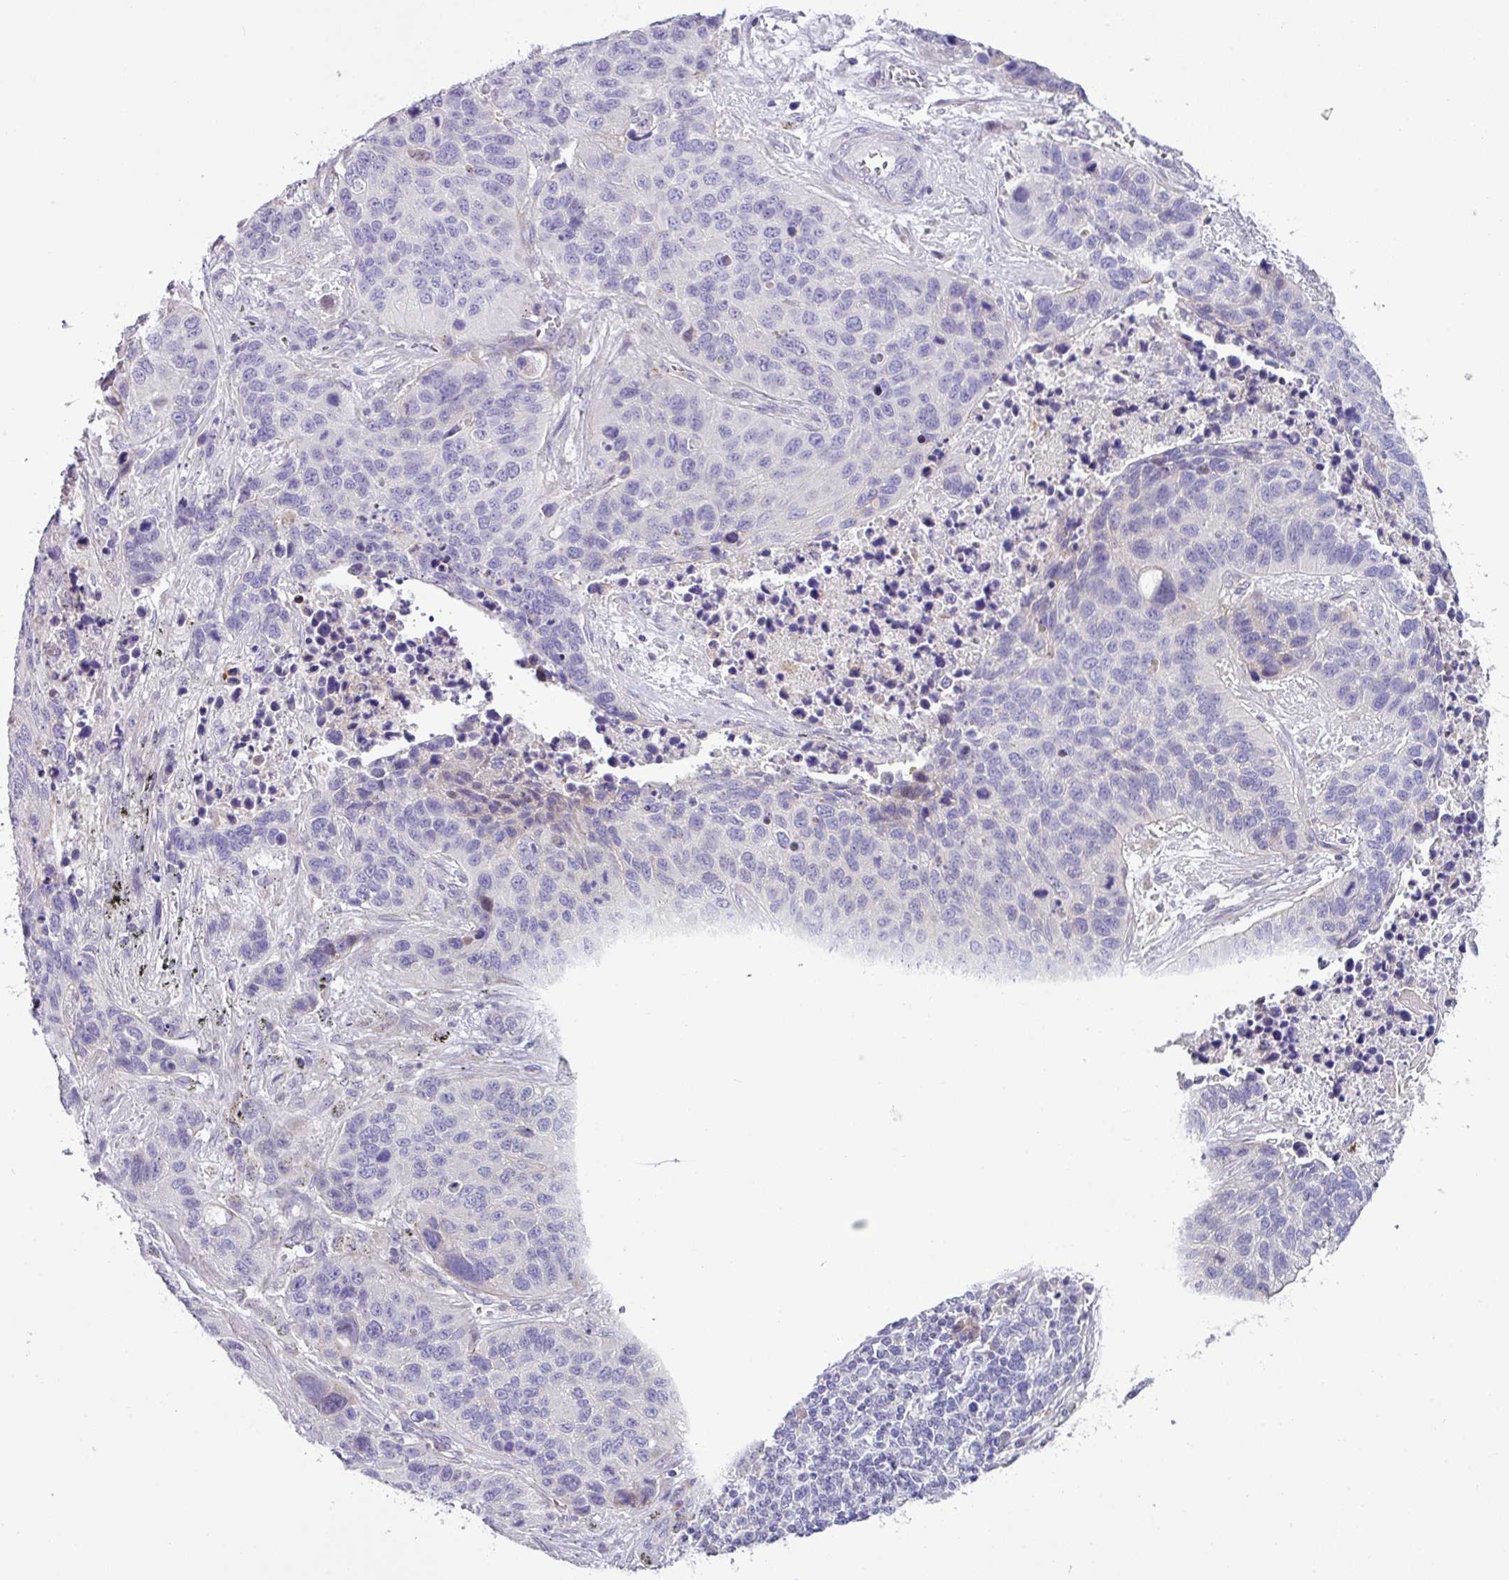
{"staining": {"intensity": "negative", "quantity": "none", "location": "none"}, "tissue": "lung cancer", "cell_type": "Tumor cells", "image_type": "cancer", "snomed": [{"axis": "morphology", "description": "Squamous cell carcinoma, NOS"}, {"axis": "topography", "description": "Lung"}], "caption": "High magnification brightfield microscopy of lung squamous cell carcinoma stained with DAB (brown) and counterstained with hematoxylin (blue): tumor cells show no significant staining. (DAB immunohistochemistry visualized using brightfield microscopy, high magnification).", "gene": "RGS16", "patient": {"sex": "male", "age": 62}}